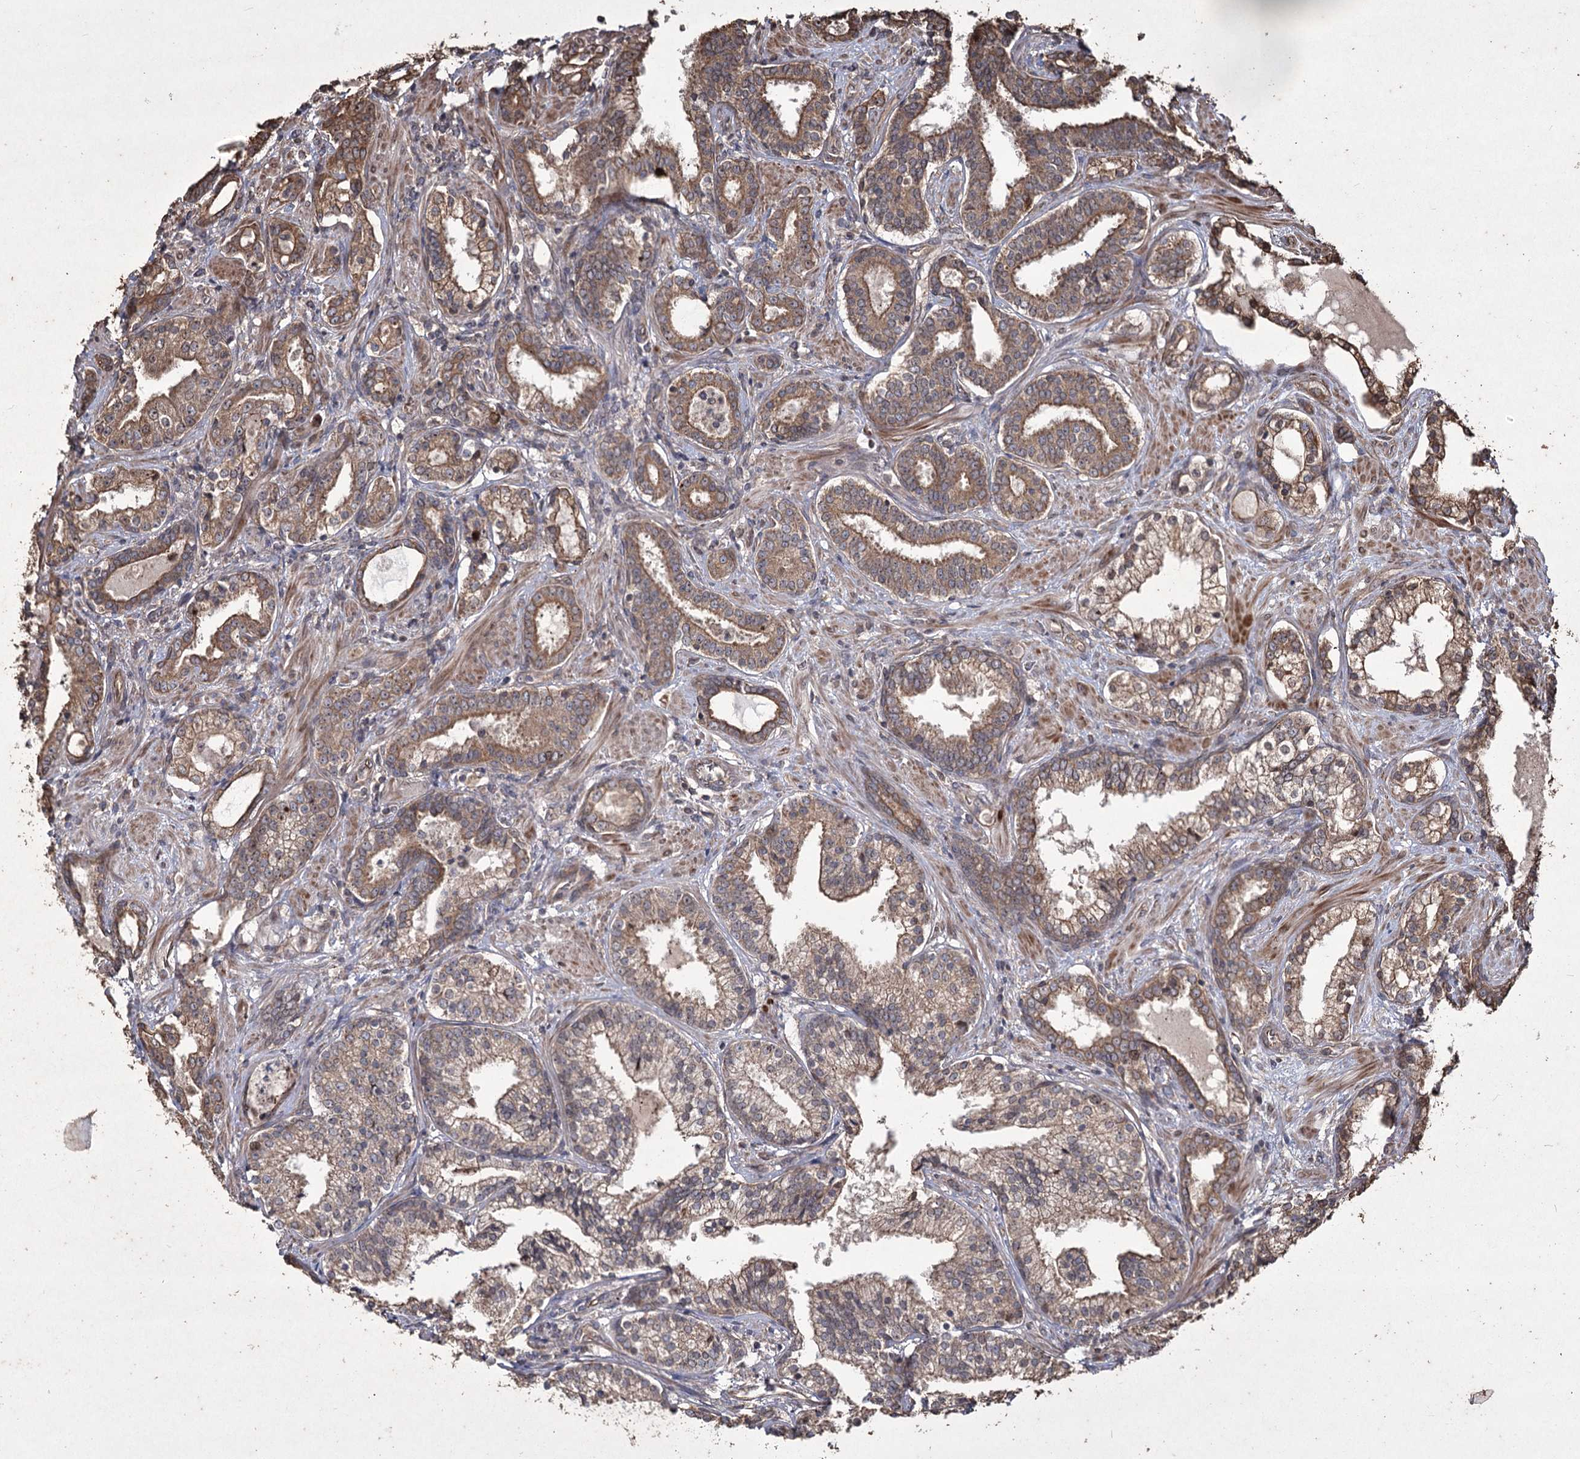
{"staining": {"intensity": "moderate", "quantity": ">75%", "location": "cytoplasmic/membranous"}, "tissue": "prostate cancer", "cell_type": "Tumor cells", "image_type": "cancer", "snomed": [{"axis": "morphology", "description": "Adenocarcinoma, High grade"}, {"axis": "topography", "description": "Prostate"}], "caption": "Immunohistochemistry photomicrograph of prostate cancer stained for a protein (brown), which demonstrates medium levels of moderate cytoplasmic/membranous positivity in approximately >75% of tumor cells.", "gene": "PRC1", "patient": {"sex": "male", "age": 58}}